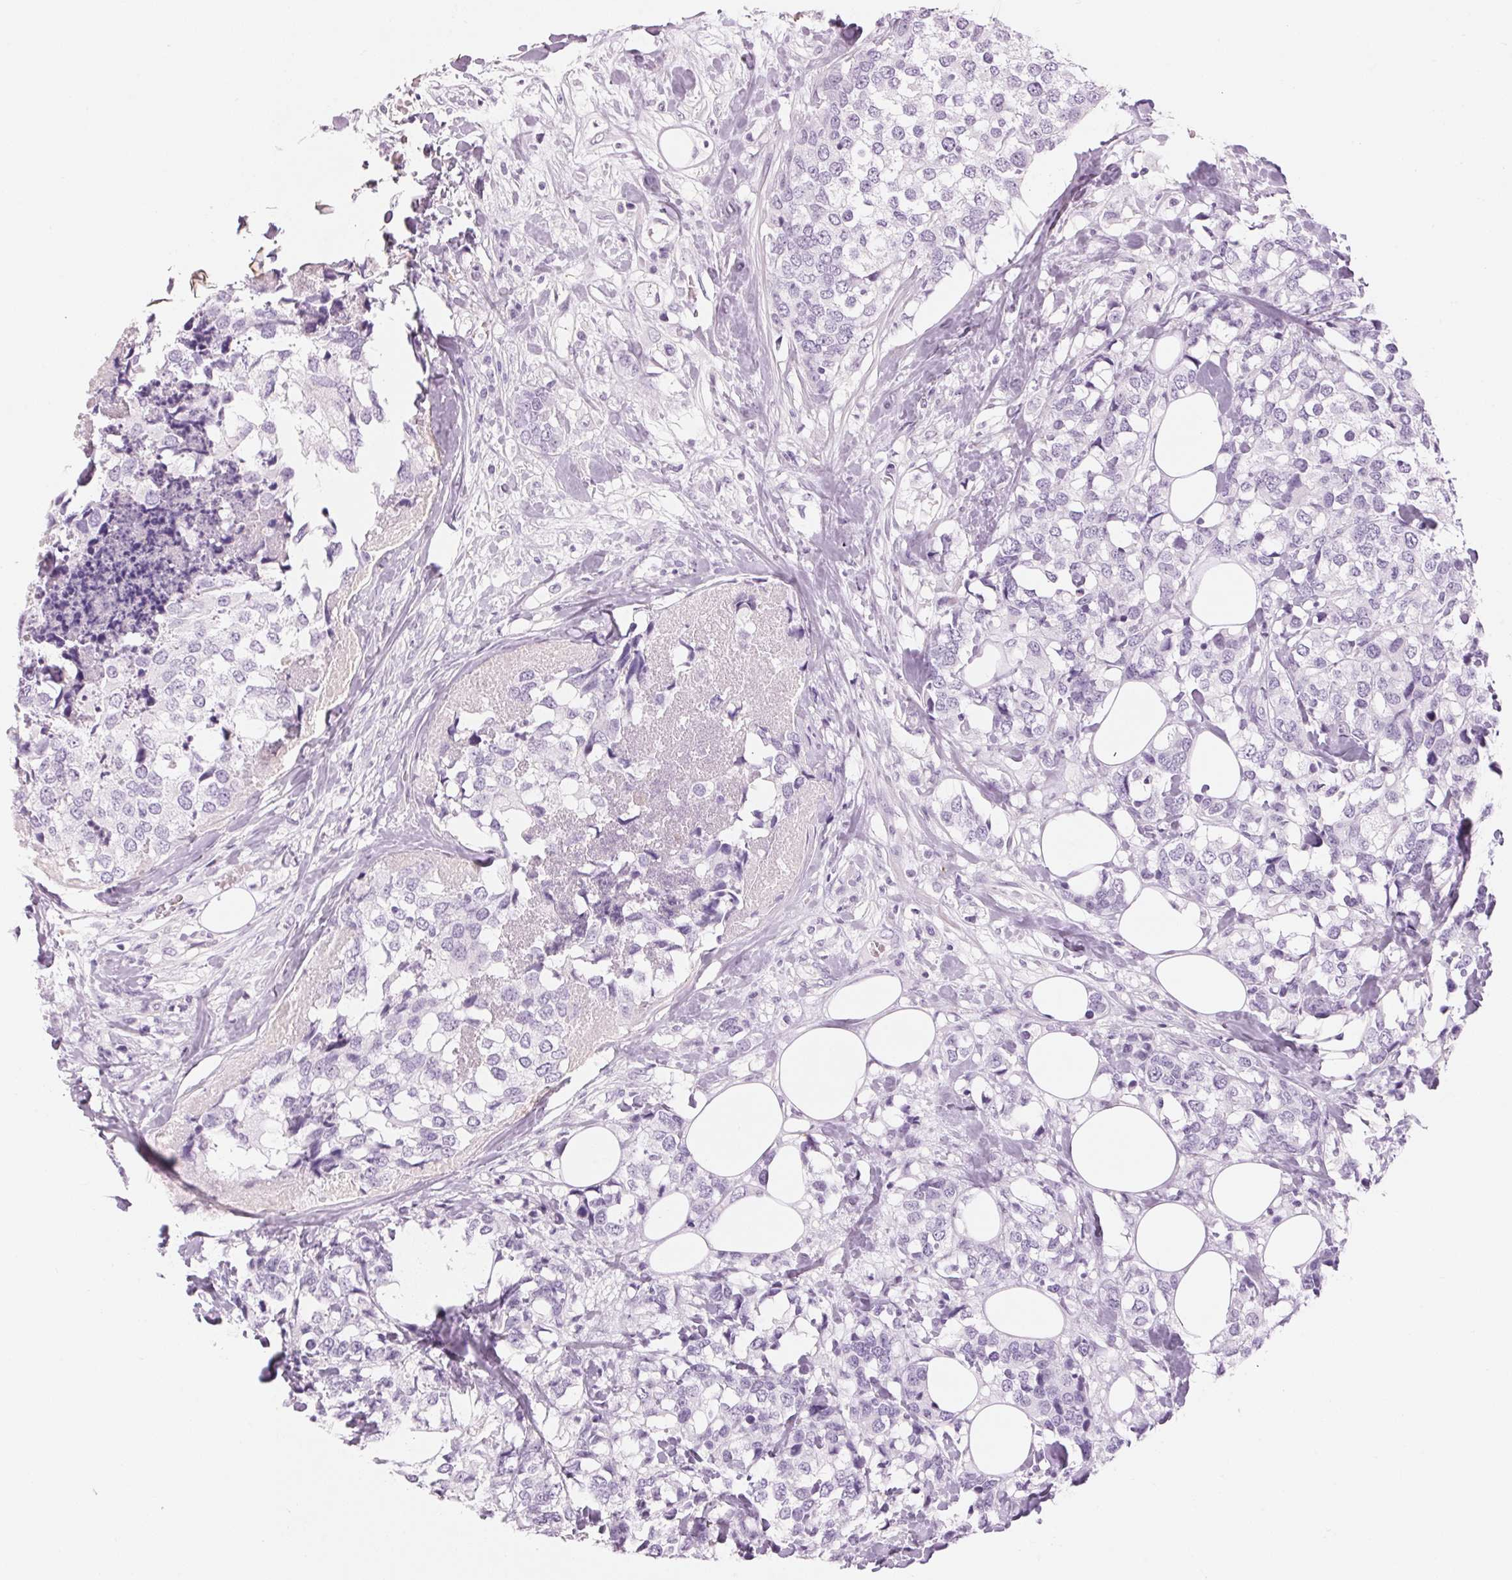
{"staining": {"intensity": "negative", "quantity": "none", "location": "none"}, "tissue": "breast cancer", "cell_type": "Tumor cells", "image_type": "cancer", "snomed": [{"axis": "morphology", "description": "Lobular carcinoma"}, {"axis": "topography", "description": "Breast"}], "caption": "Tumor cells show no significant protein positivity in breast cancer.", "gene": "KLK7", "patient": {"sex": "female", "age": 59}}